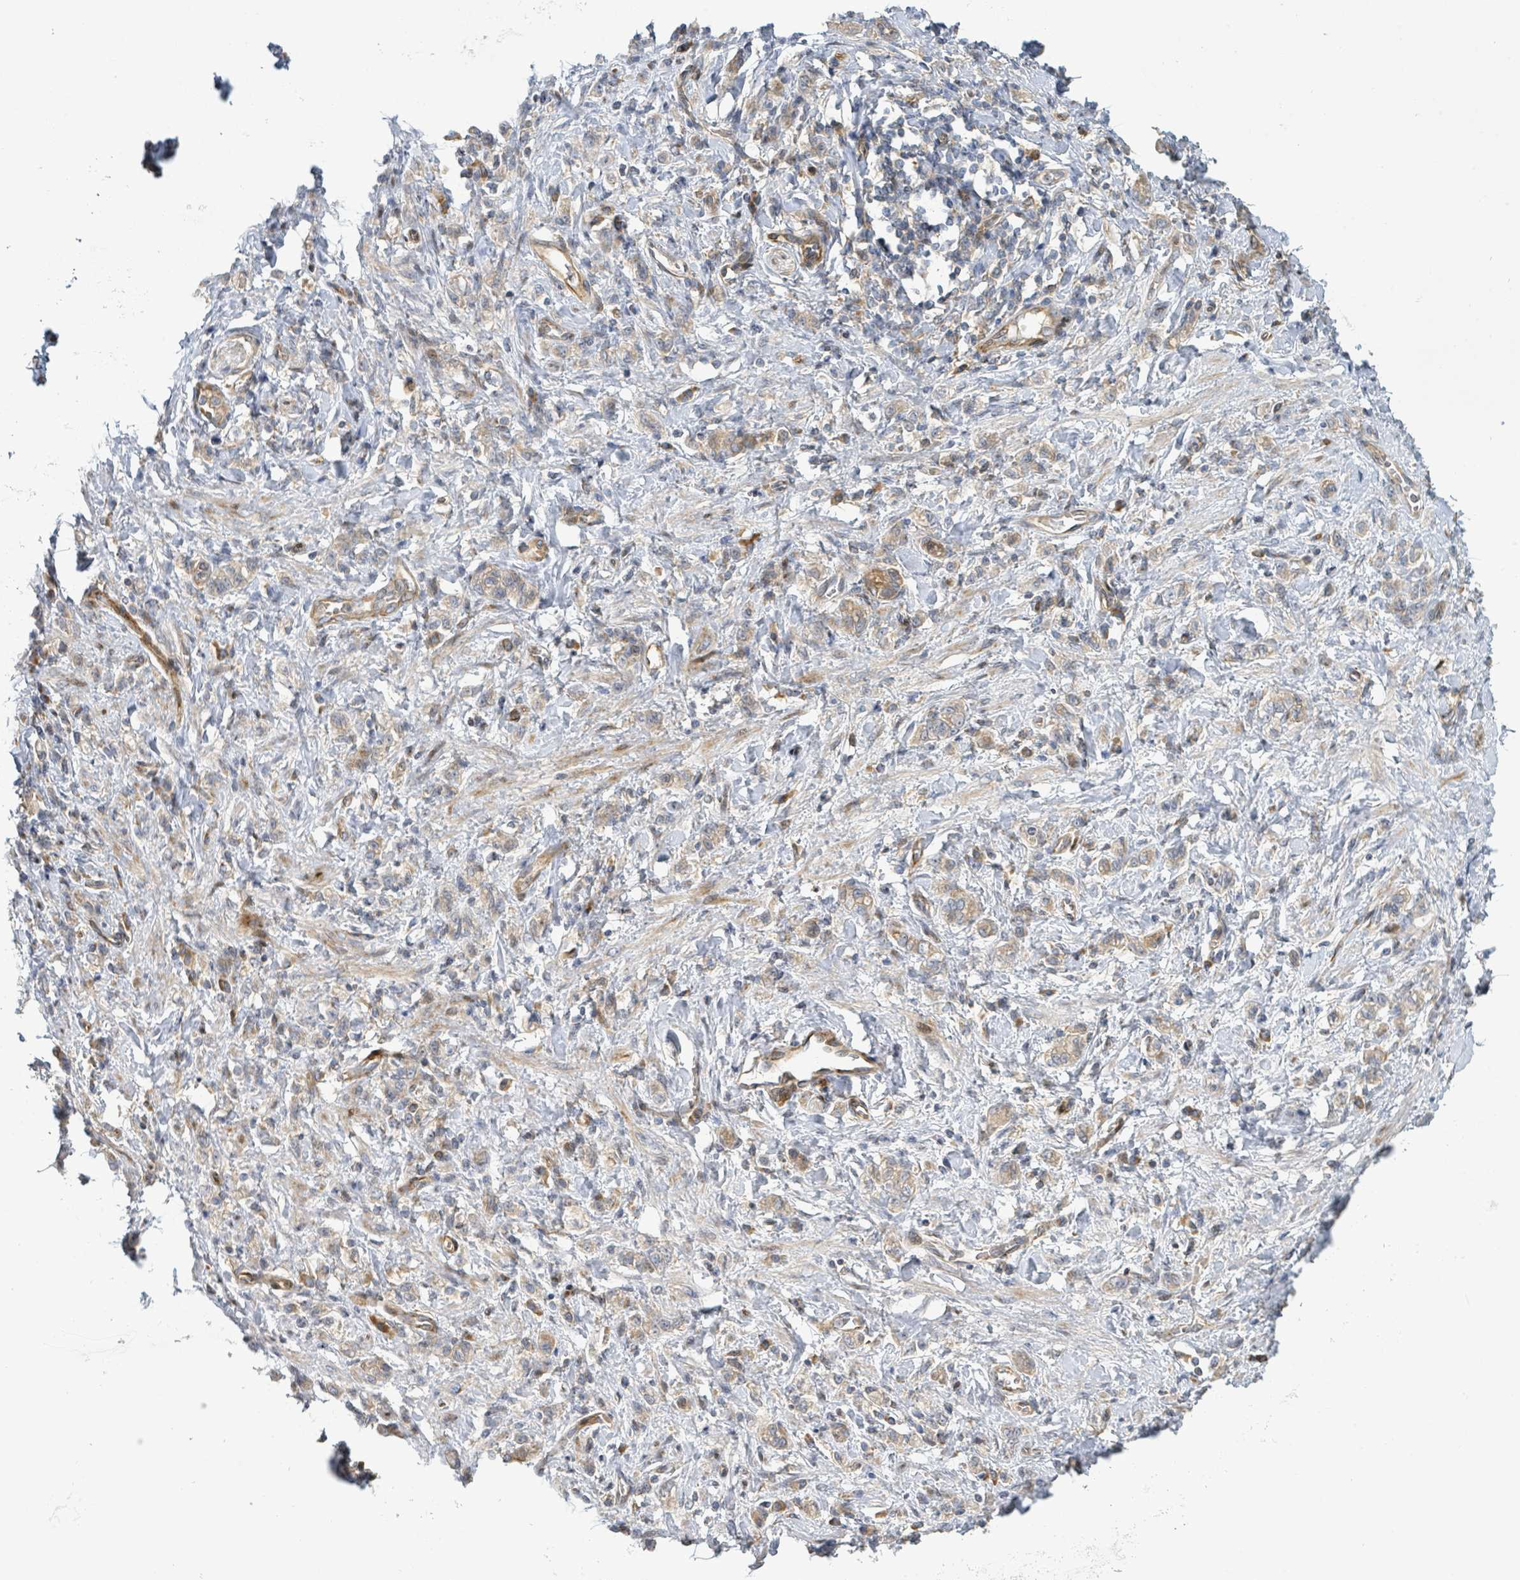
{"staining": {"intensity": "weak", "quantity": ">75%", "location": "cytoplasmic/membranous"}, "tissue": "stomach cancer", "cell_type": "Tumor cells", "image_type": "cancer", "snomed": [{"axis": "morphology", "description": "Adenocarcinoma, NOS"}, {"axis": "topography", "description": "Stomach"}], "caption": "Tumor cells reveal weak cytoplasmic/membranous expression in about >75% of cells in stomach cancer. Nuclei are stained in blue.", "gene": "CFAP210", "patient": {"sex": "male", "age": 77}}